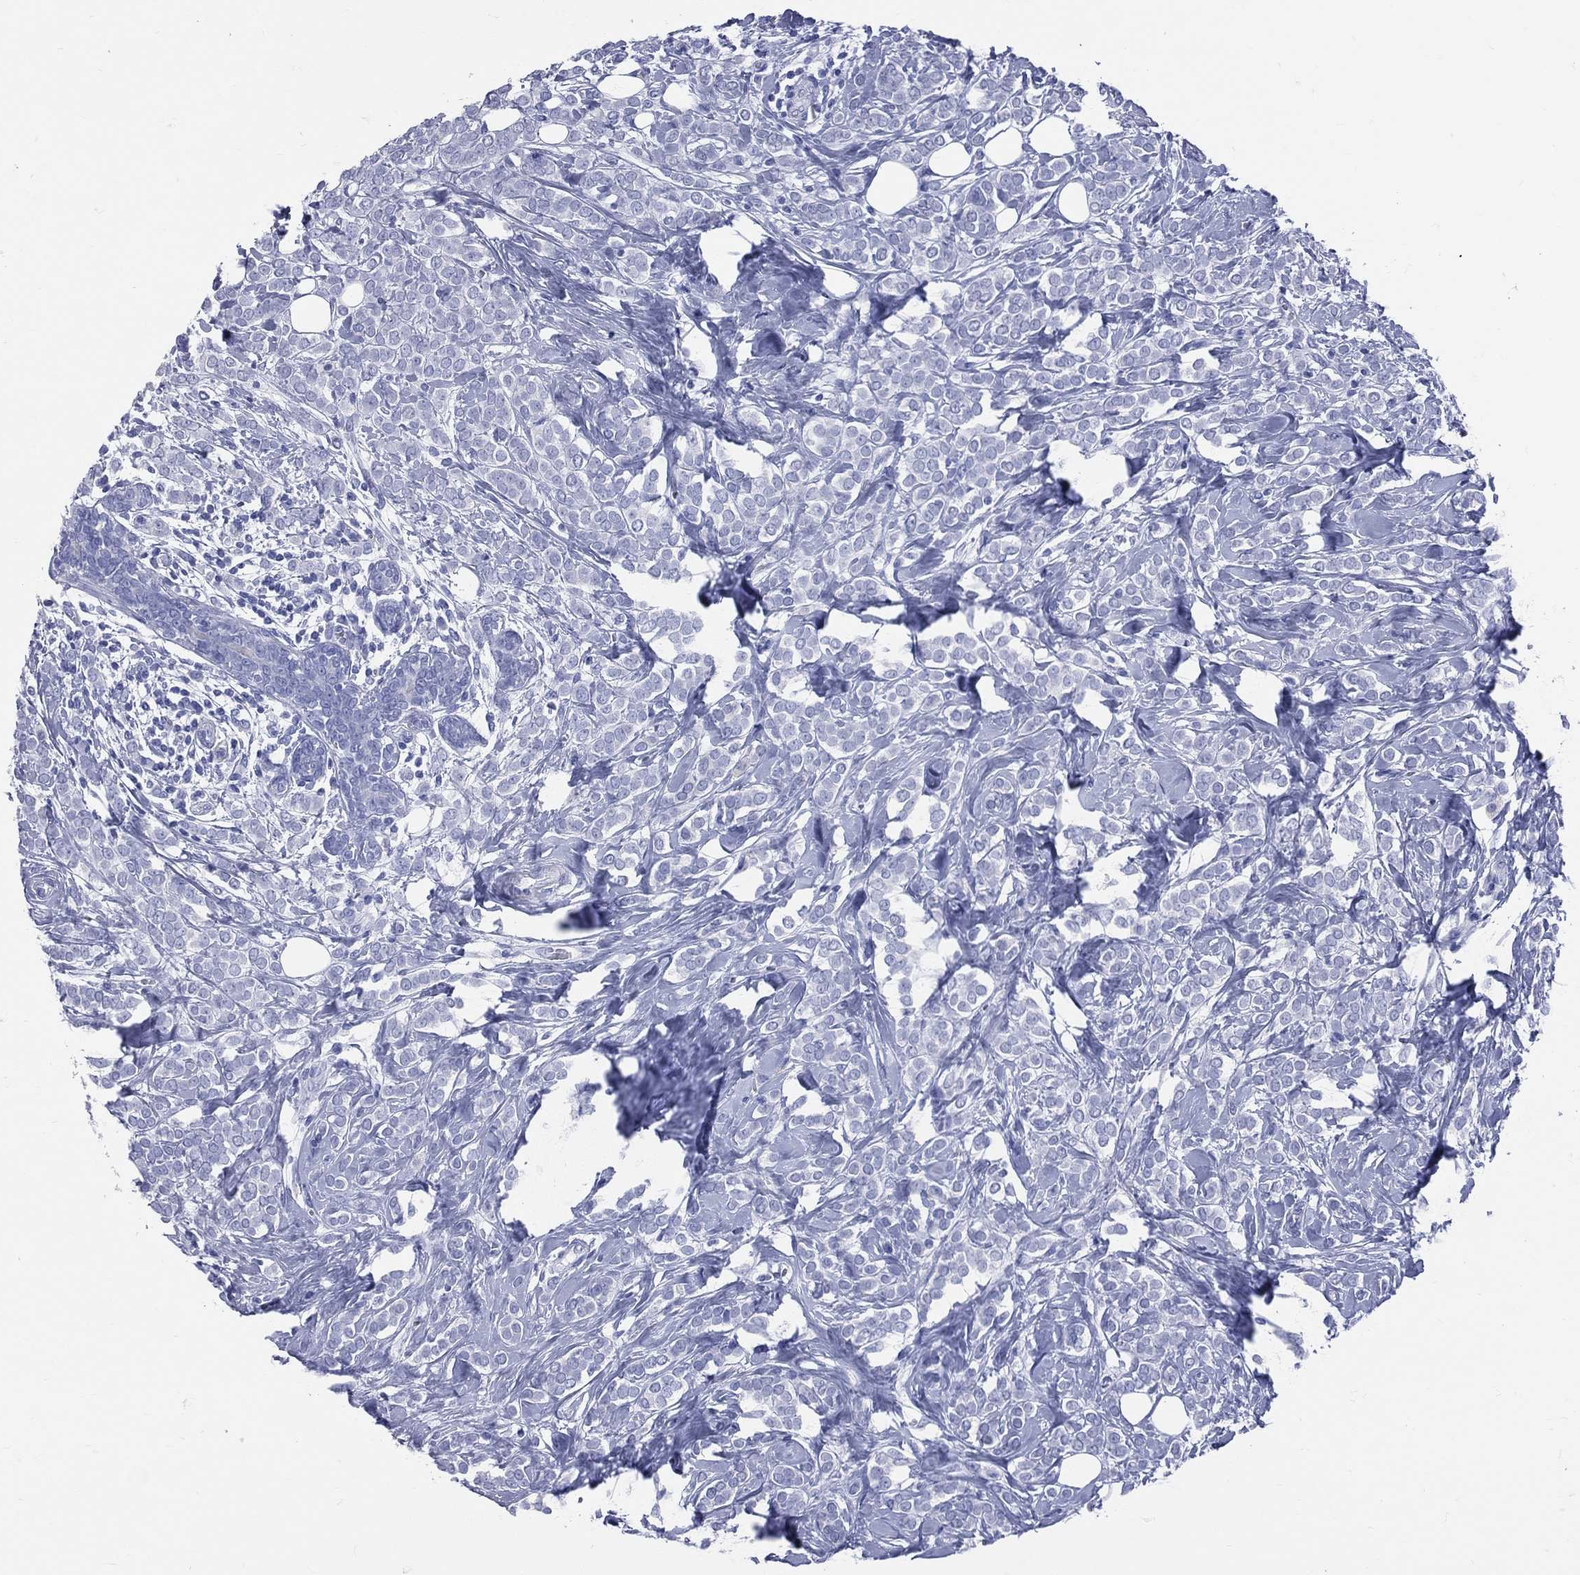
{"staining": {"intensity": "negative", "quantity": "none", "location": "none"}, "tissue": "breast cancer", "cell_type": "Tumor cells", "image_type": "cancer", "snomed": [{"axis": "morphology", "description": "Lobular carcinoma"}, {"axis": "topography", "description": "Breast"}], "caption": "The photomicrograph displays no staining of tumor cells in breast lobular carcinoma.", "gene": "PGLYRP1", "patient": {"sex": "female", "age": 49}}